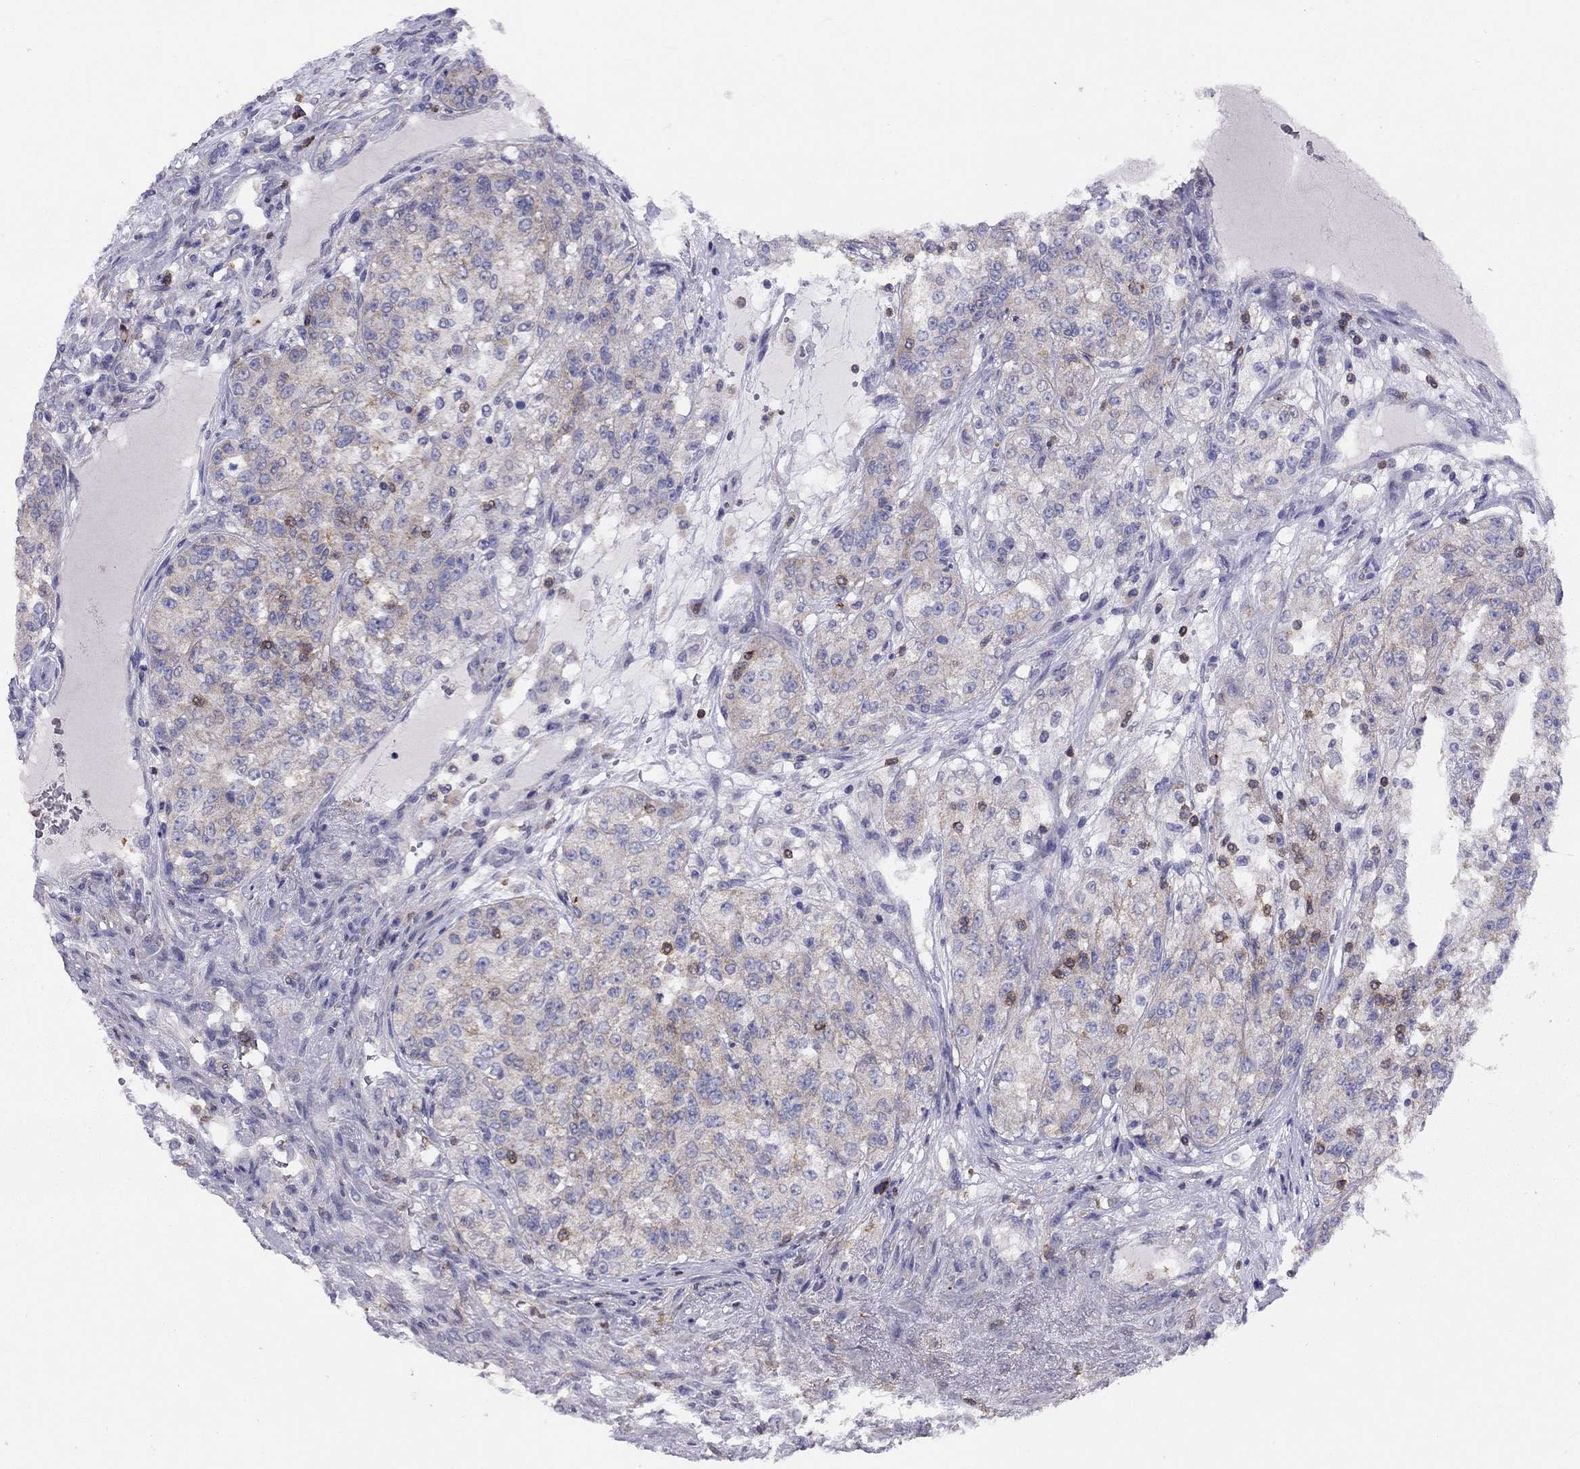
{"staining": {"intensity": "weak", "quantity": "25%-75%", "location": "cytoplasmic/membranous"}, "tissue": "renal cancer", "cell_type": "Tumor cells", "image_type": "cancer", "snomed": [{"axis": "morphology", "description": "Adenocarcinoma, NOS"}, {"axis": "topography", "description": "Kidney"}], "caption": "High-power microscopy captured an immunohistochemistry (IHC) micrograph of renal cancer, revealing weak cytoplasmic/membranous staining in approximately 25%-75% of tumor cells.", "gene": "CITED1", "patient": {"sex": "female", "age": 63}}